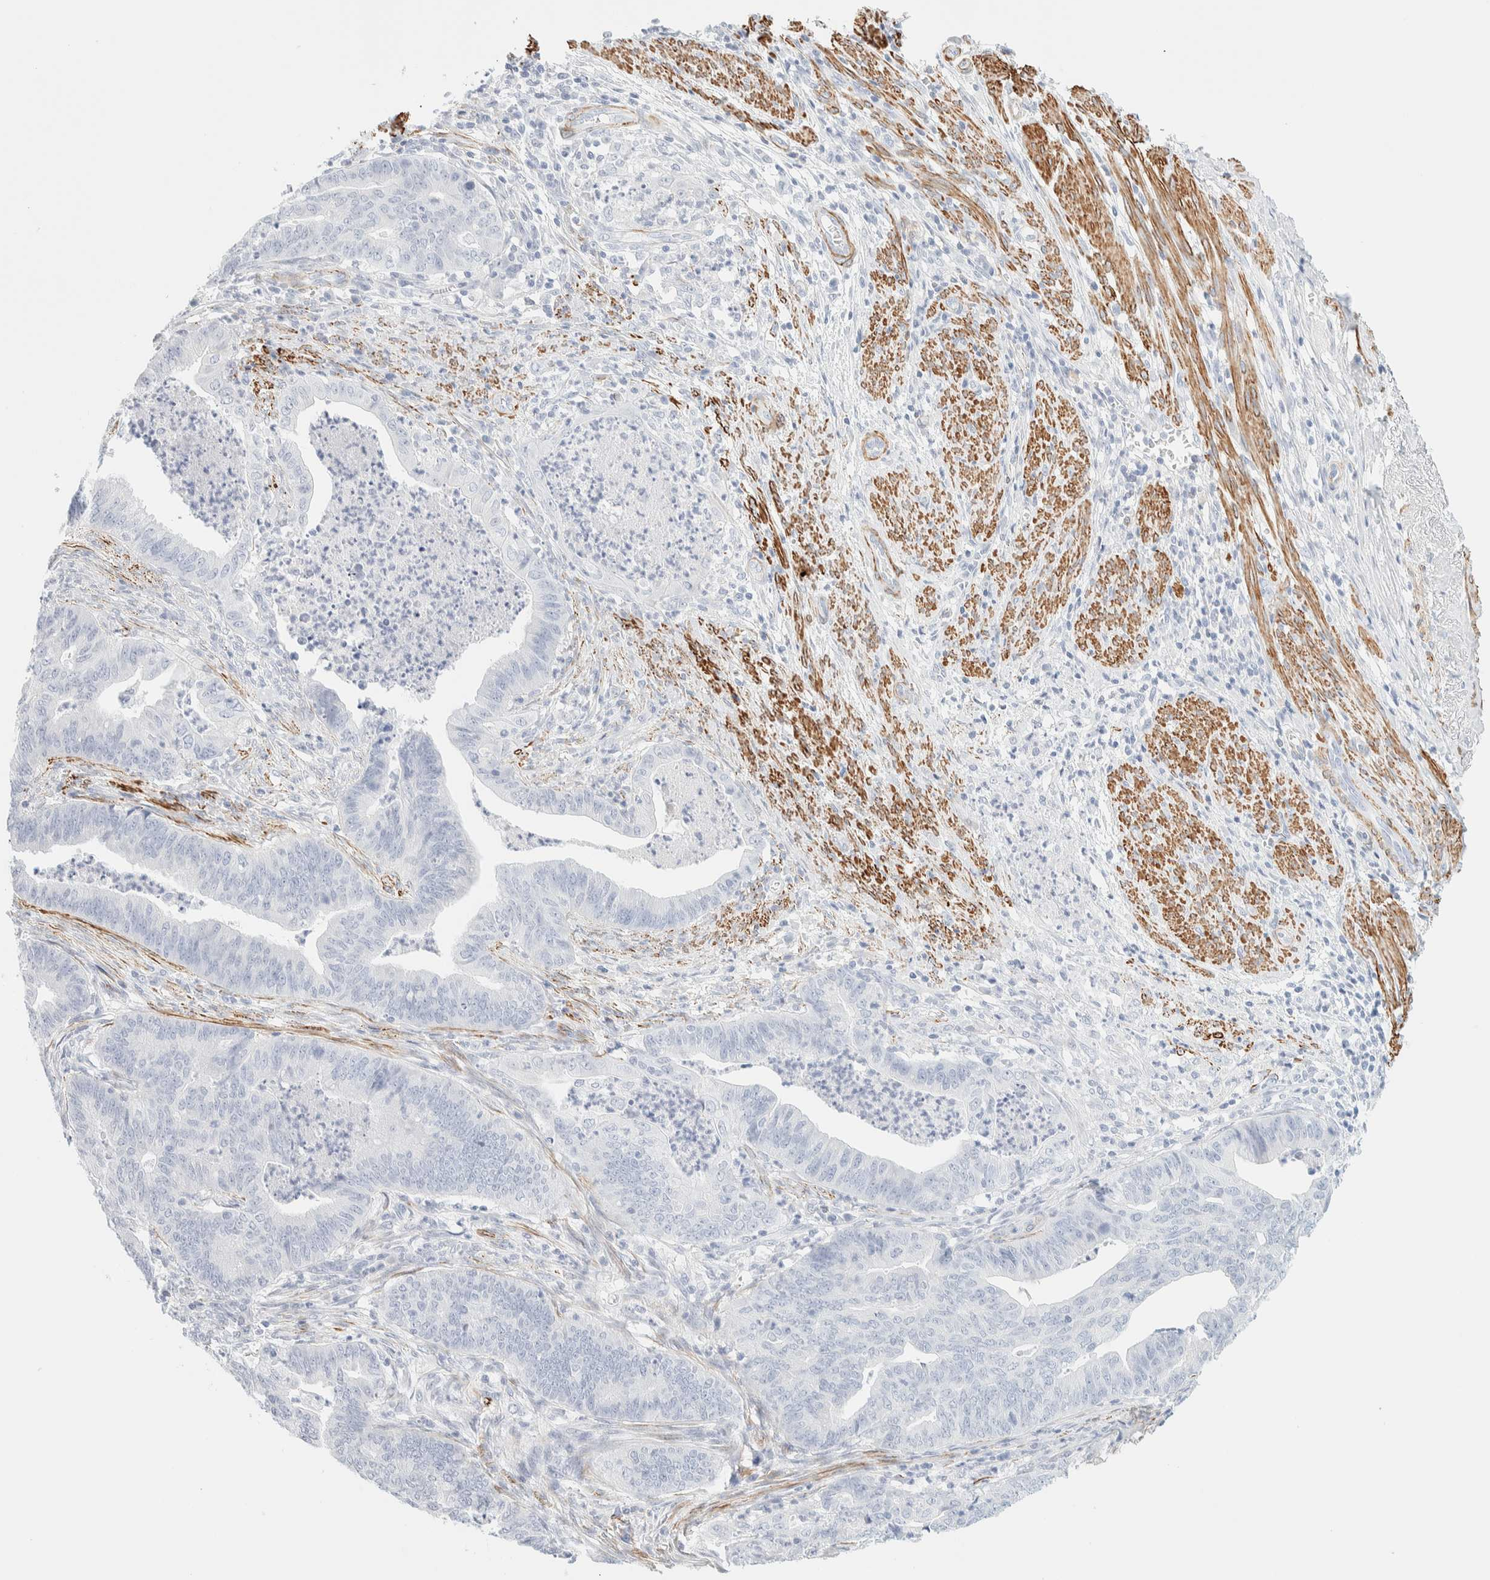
{"staining": {"intensity": "negative", "quantity": "none", "location": "none"}, "tissue": "endometrial cancer", "cell_type": "Tumor cells", "image_type": "cancer", "snomed": [{"axis": "morphology", "description": "Polyp, NOS"}, {"axis": "morphology", "description": "Adenocarcinoma, NOS"}, {"axis": "morphology", "description": "Adenoma, NOS"}, {"axis": "topography", "description": "Endometrium"}], "caption": "Immunohistochemistry (IHC) of polyp (endometrial) exhibits no staining in tumor cells.", "gene": "AFMID", "patient": {"sex": "female", "age": 79}}